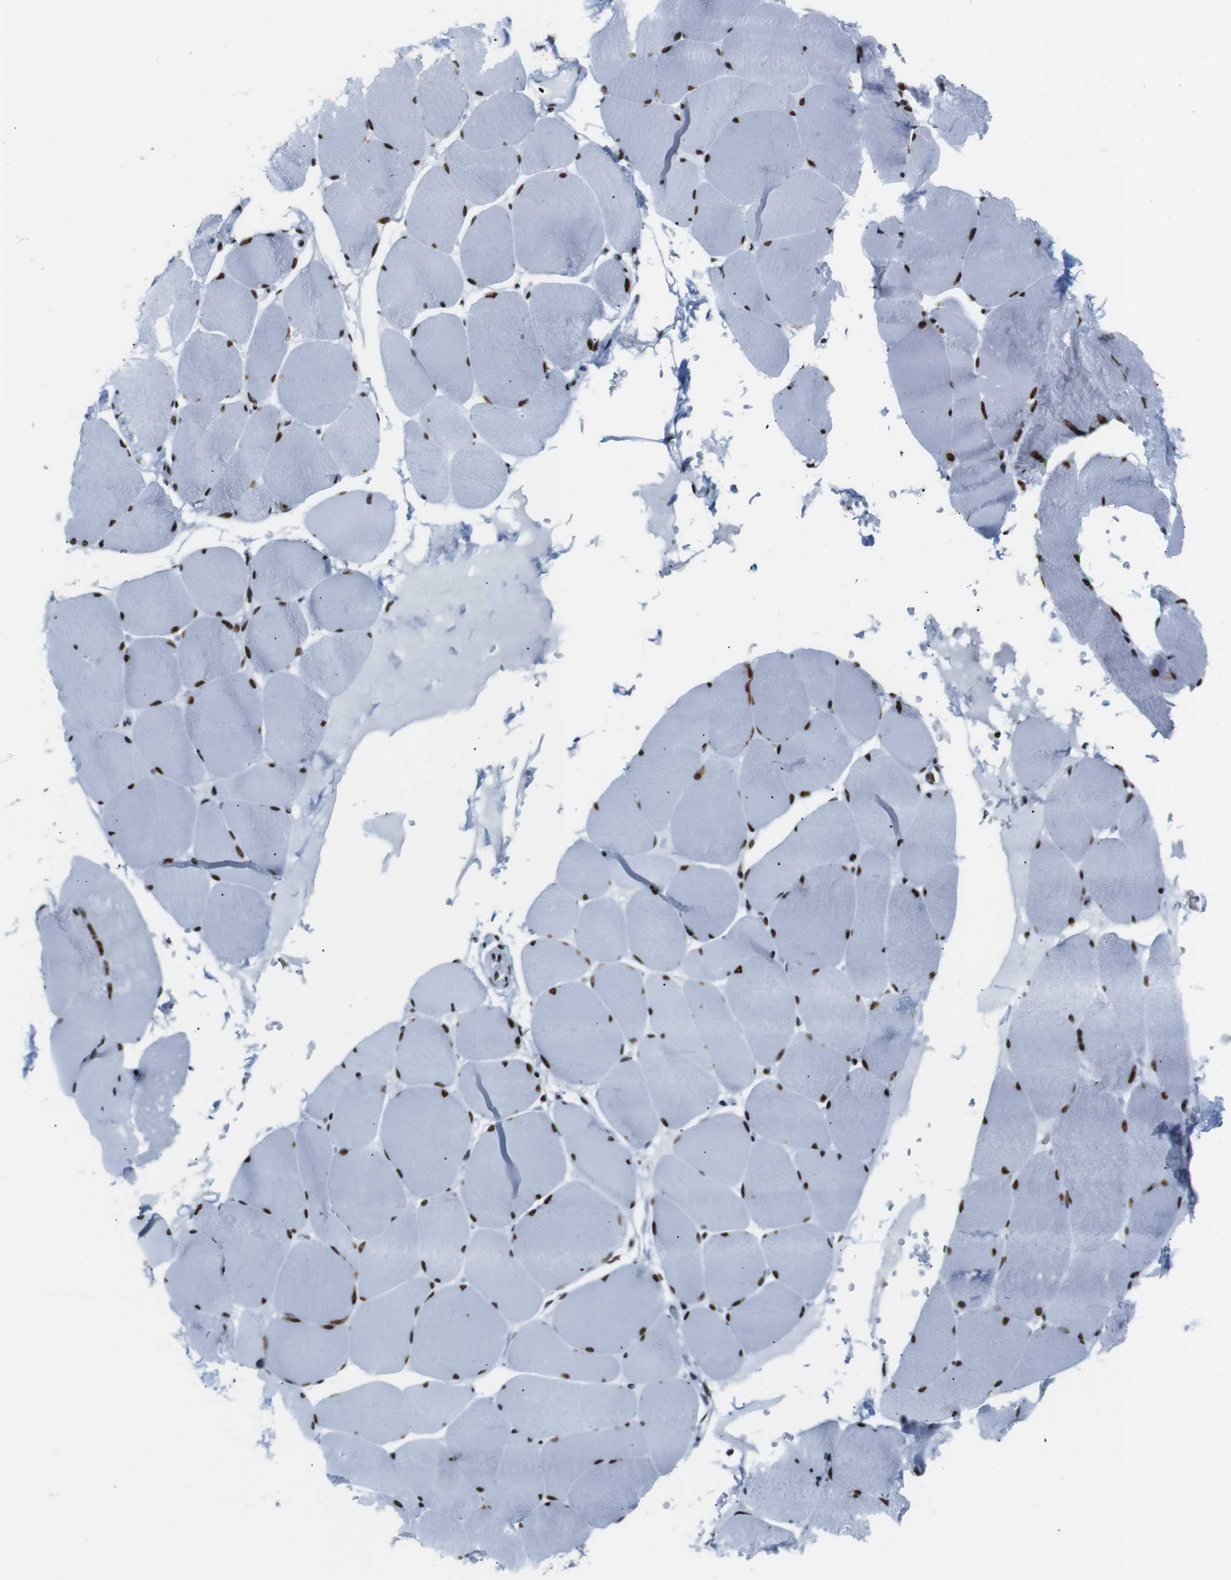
{"staining": {"intensity": "strong", "quantity": ">75%", "location": "nuclear"}, "tissue": "skeletal muscle", "cell_type": "Myocytes", "image_type": "normal", "snomed": [{"axis": "morphology", "description": "Normal tissue, NOS"}, {"axis": "topography", "description": "Skin"}, {"axis": "topography", "description": "Skeletal muscle"}], "caption": "IHC histopathology image of normal skeletal muscle: skeletal muscle stained using IHC shows high levels of strong protein expression localized specifically in the nuclear of myocytes, appearing as a nuclear brown color.", "gene": "TRA2B", "patient": {"sex": "male", "age": 83}}